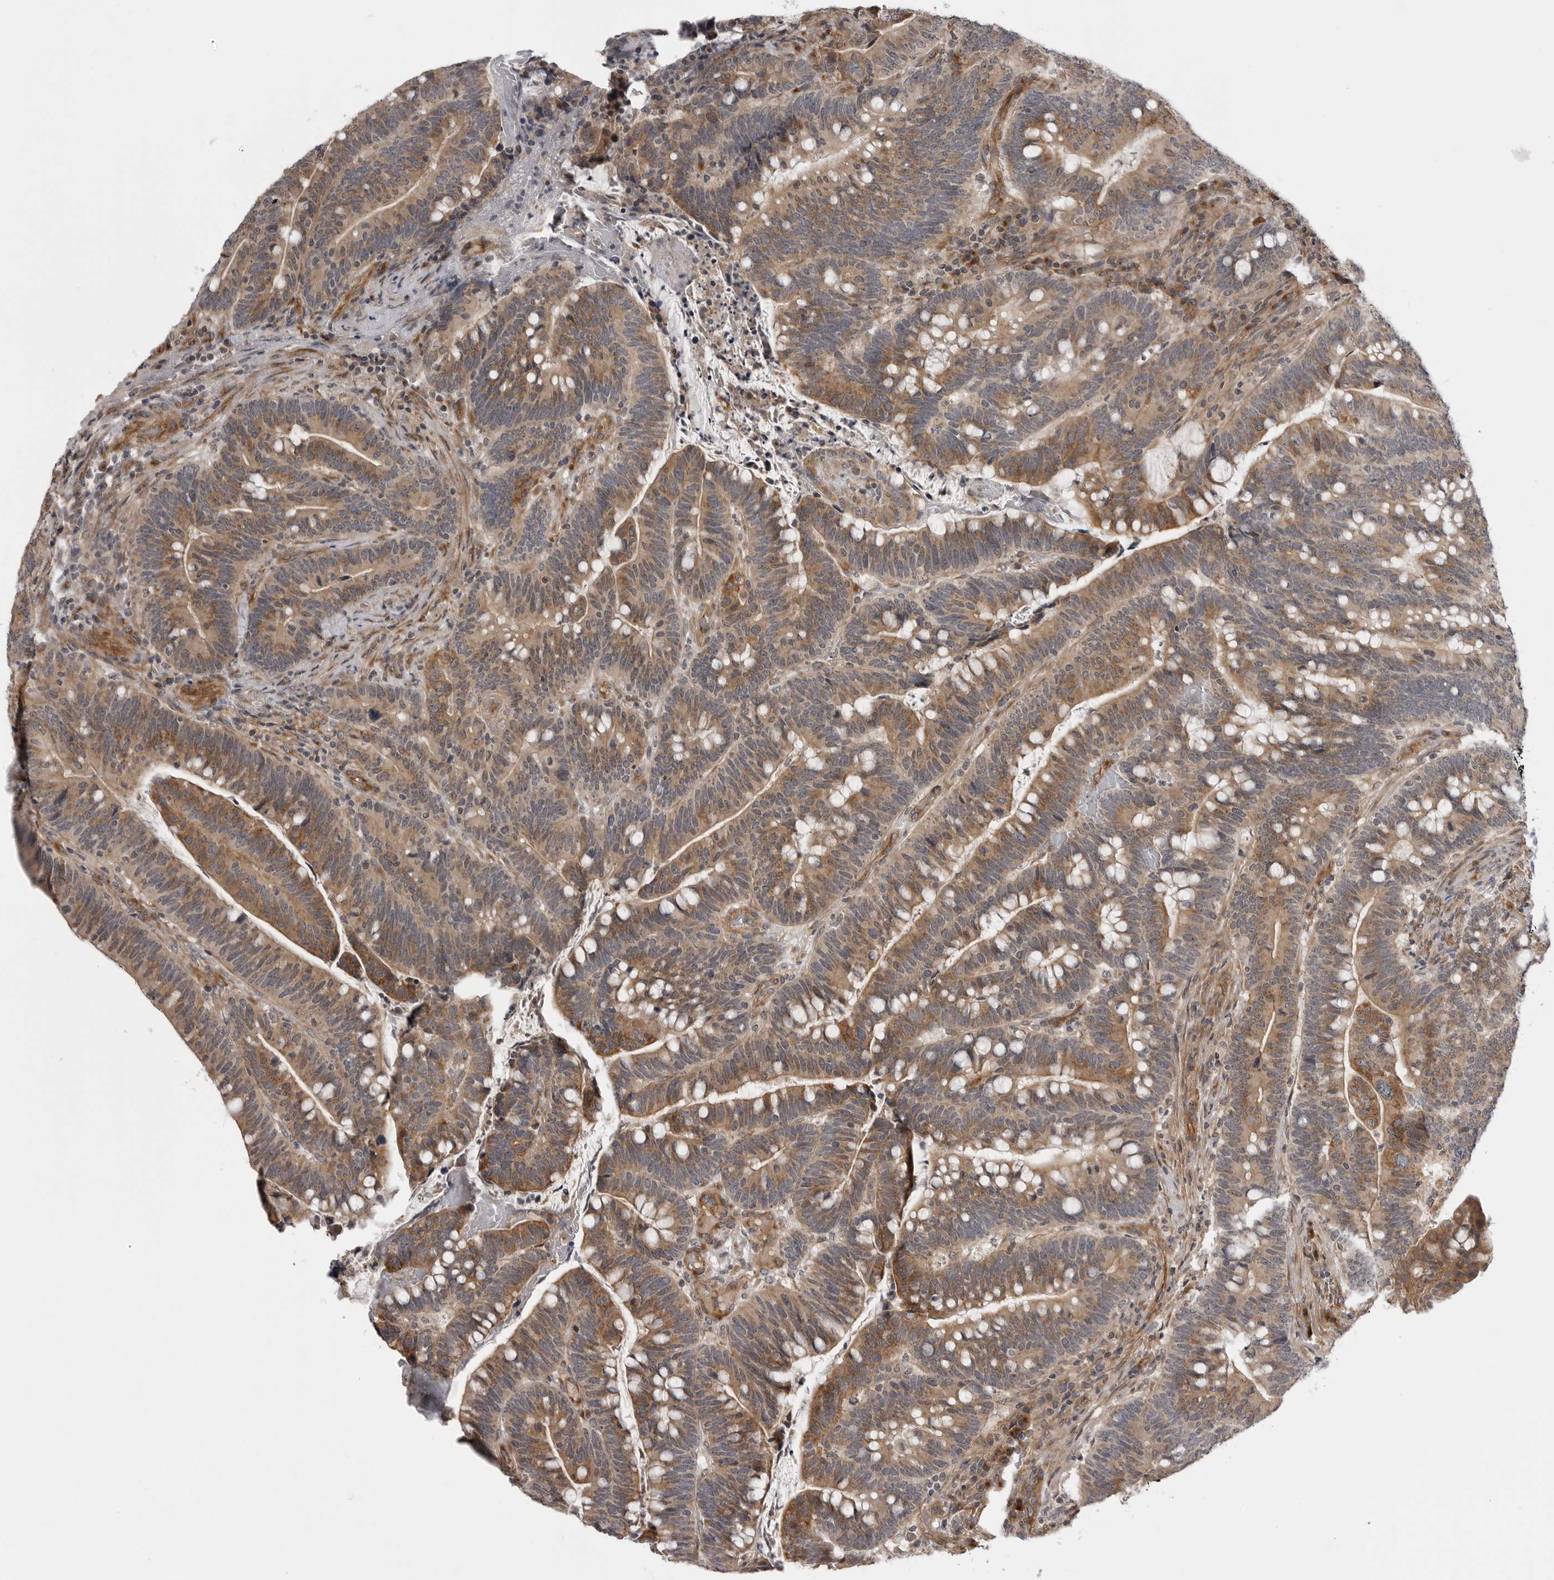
{"staining": {"intensity": "moderate", "quantity": ">75%", "location": "cytoplasmic/membranous"}, "tissue": "colorectal cancer", "cell_type": "Tumor cells", "image_type": "cancer", "snomed": [{"axis": "morphology", "description": "Adenocarcinoma, NOS"}, {"axis": "topography", "description": "Colon"}], "caption": "This image demonstrates immunohistochemistry (IHC) staining of human colorectal cancer (adenocarcinoma), with medium moderate cytoplasmic/membranous staining in about >75% of tumor cells.", "gene": "LRRC45", "patient": {"sex": "female", "age": 66}}